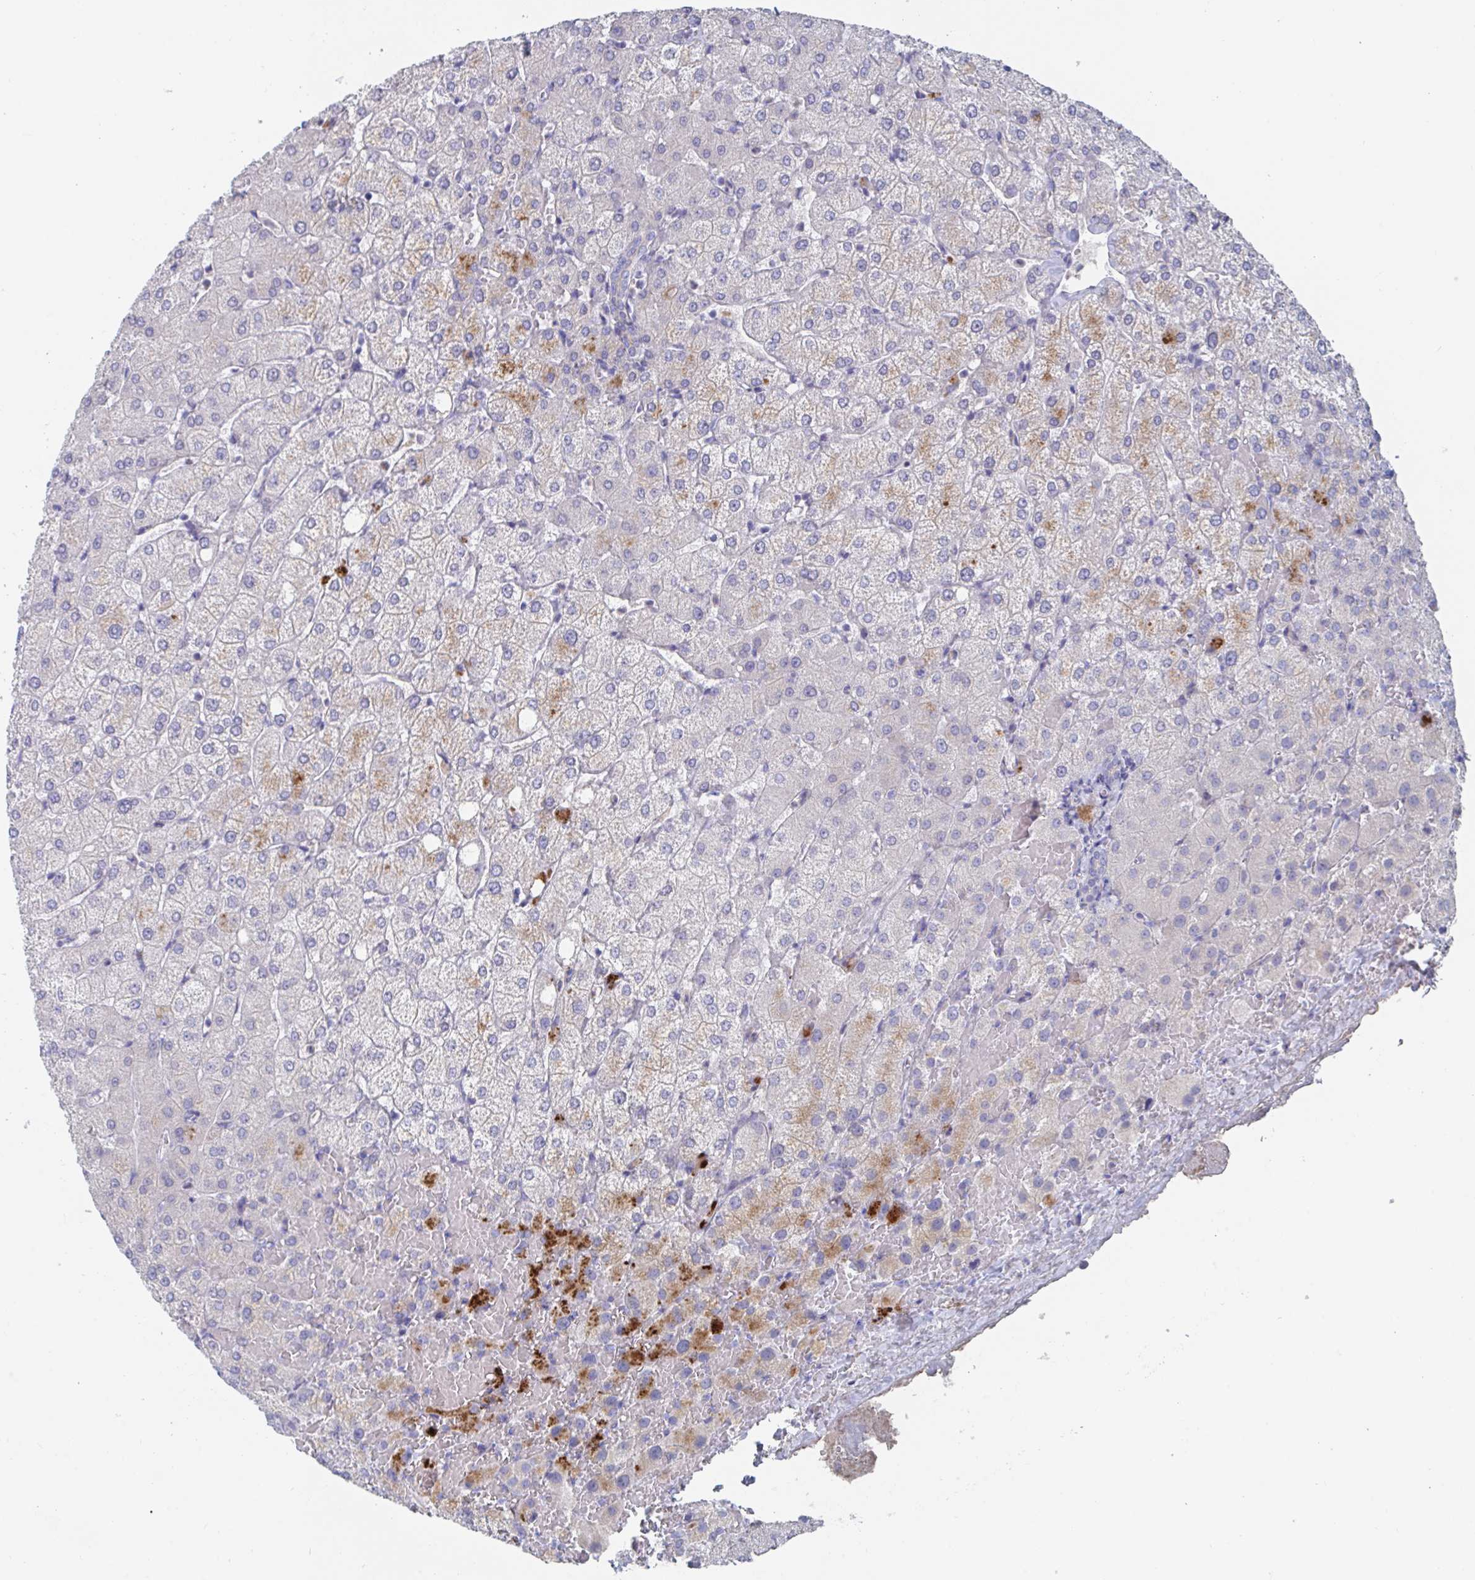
{"staining": {"intensity": "negative", "quantity": "none", "location": "none"}, "tissue": "liver", "cell_type": "Cholangiocytes", "image_type": "normal", "snomed": [{"axis": "morphology", "description": "Normal tissue, NOS"}, {"axis": "topography", "description": "Liver"}], "caption": "Immunohistochemistry (IHC) image of benign liver: liver stained with DAB (3,3'-diaminobenzidine) reveals no significant protein staining in cholangiocytes. Brightfield microscopy of immunohistochemistry (IHC) stained with DAB (3,3'-diaminobenzidine) (brown) and hematoxylin (blue), captured at high magnification.", "gene": "KCNK5", "patient": {"sex": "female", "age": 54}}